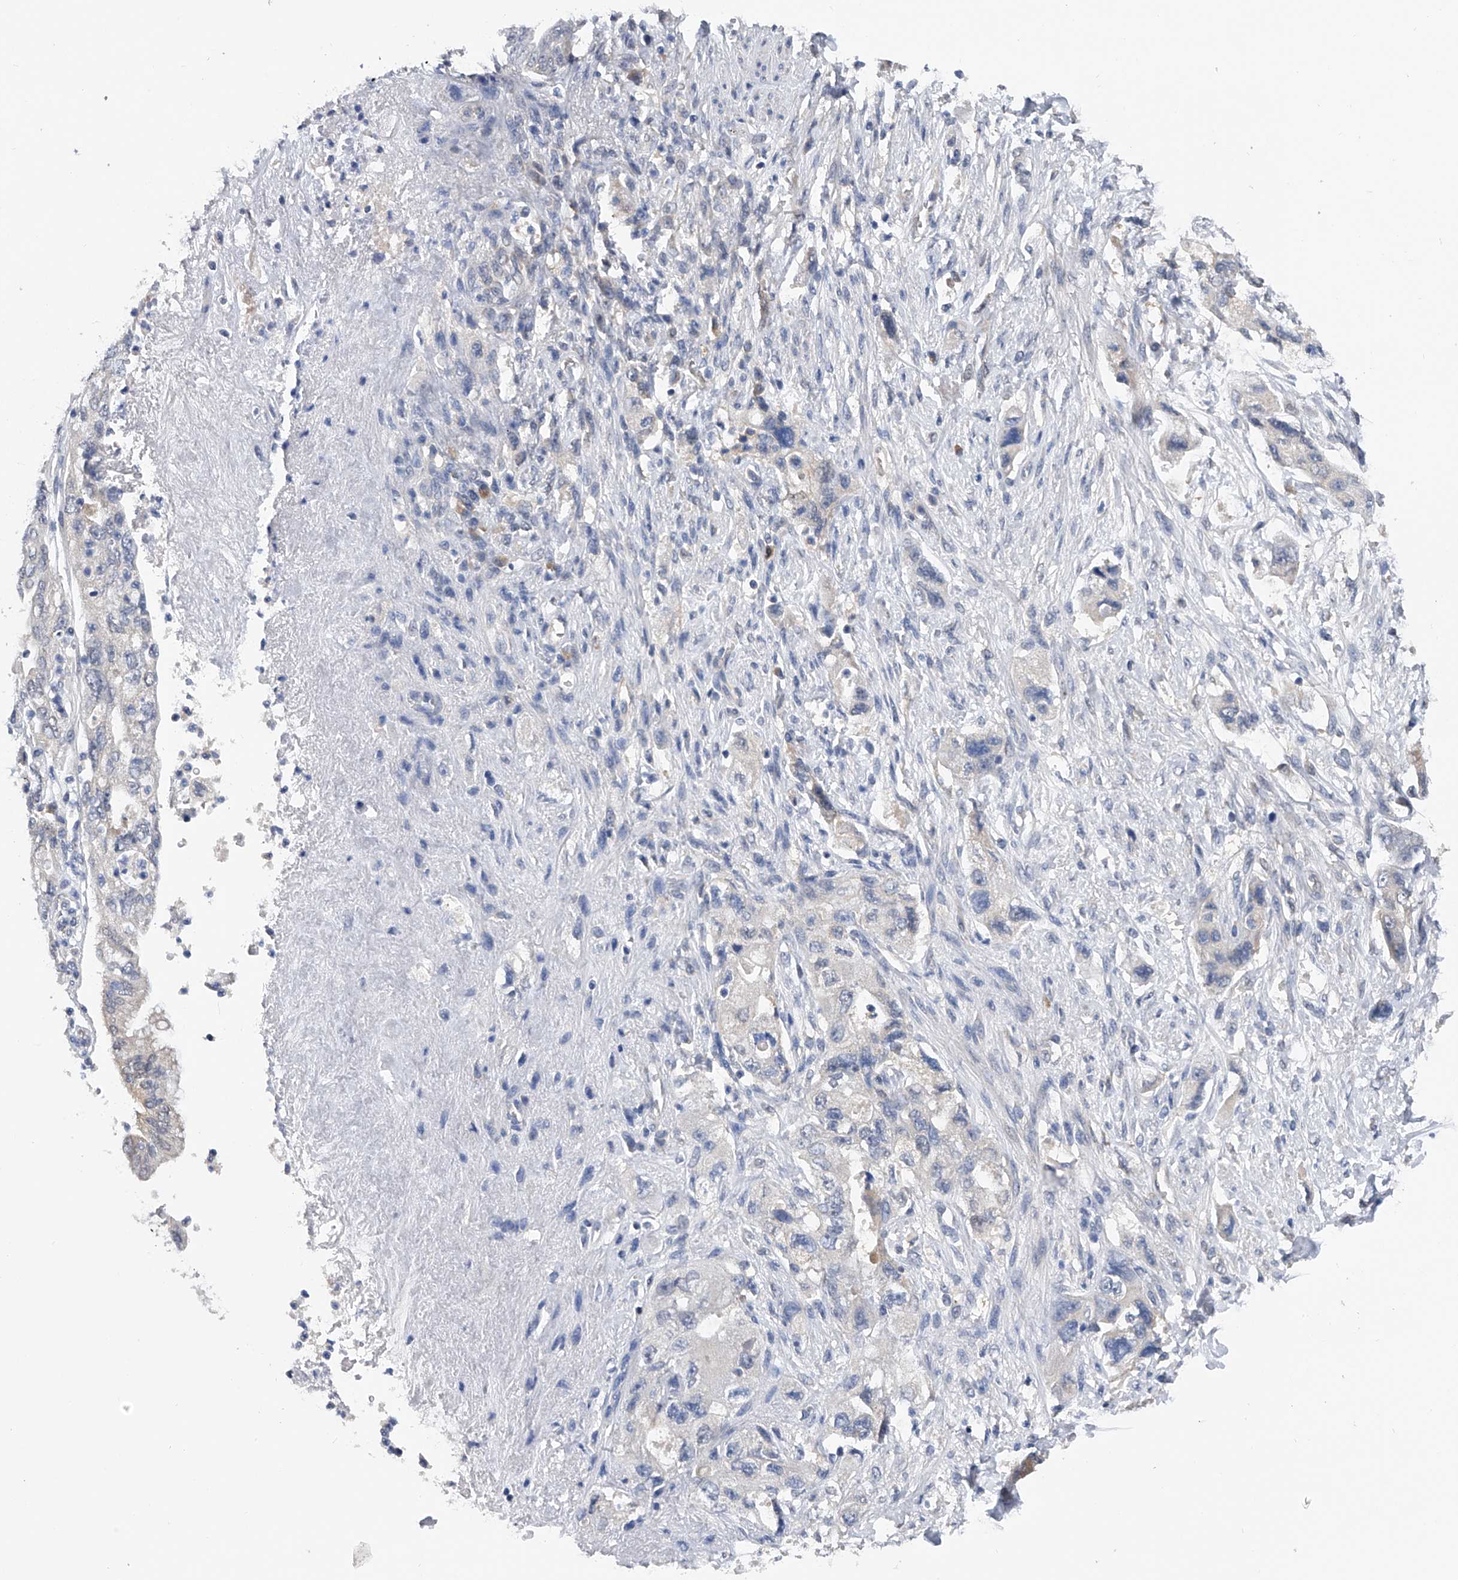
{"staining": {"intensity": "negative", "quantity": "none", "location": "none"}, "tissue": "pancreatic cancer", "cell_type": "Tumor cells", "image_type": "cancer", "snomed": [{"axis": "morphology", "description": "Adenocarcinoma, NOS"}, {"axis": "topography", "description": "Pancreas"}], "caption": "Immunohistochemistry image of neoplastic tissue: pancreatic adenocarcinoma stained with DAB (3,3'-diaminobenzidine) exhibits no significant protein expression in tumor cells.", "gene": "PGM3", "patient": {"sex": "female", "age": 73}}